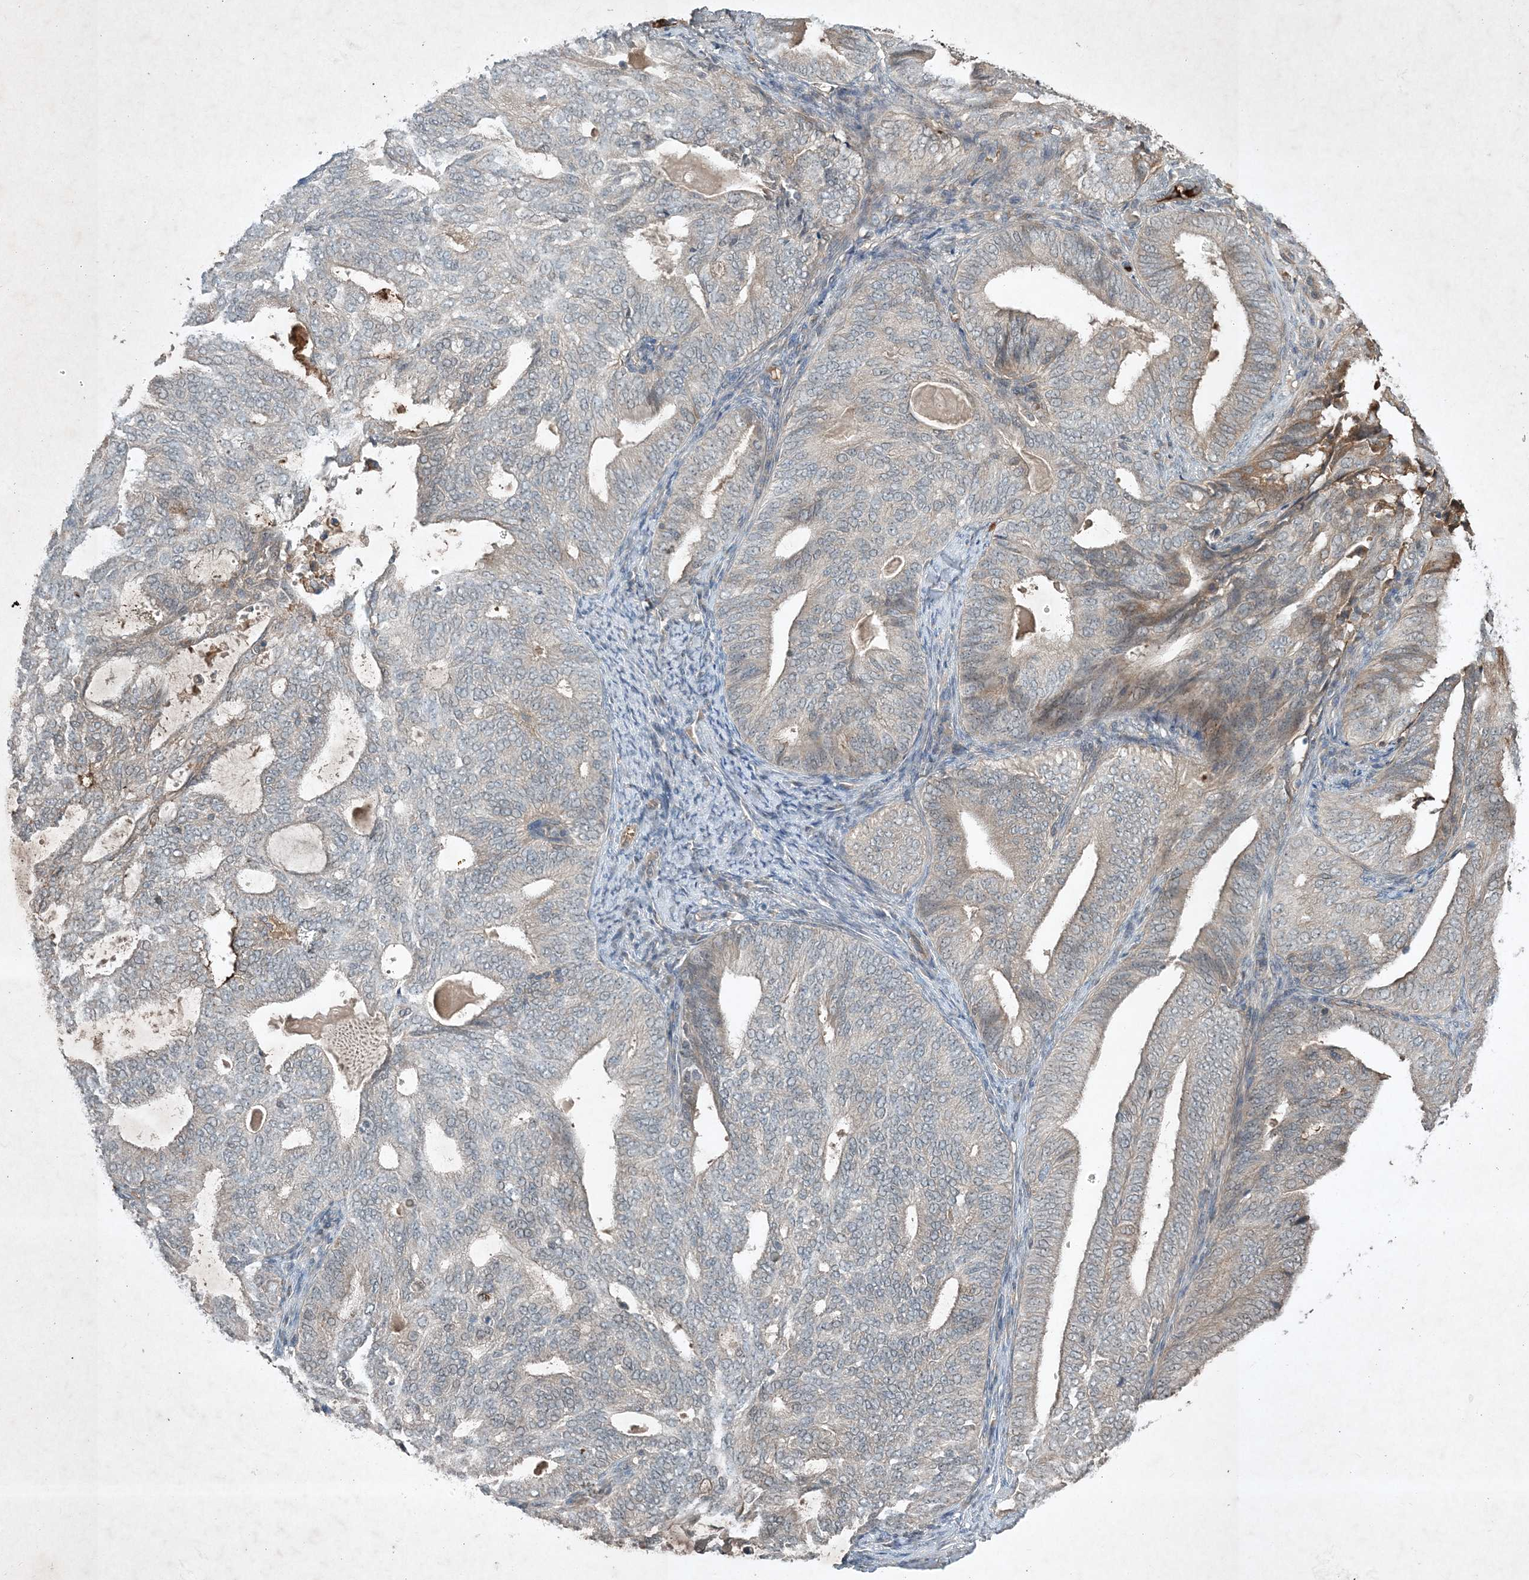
{"staining": {"intensity": "negative", "quantity": "none", "location": "none"}, "tissue": "endometrial cancer", "cell_type": "Tumor cells", "image_type": "cancer", "snomed": [{"axis": "morphology", "description": "Adenocarcinoma, NOS"}, {"axis": "topography", "description": "Endometrium"}], "caption": "Tumor cells are negative for protein expression in human endometrial adenocarcinoma.", "gene": "TNFAIP6", "patient": {"sex": "female", "age": 58}}